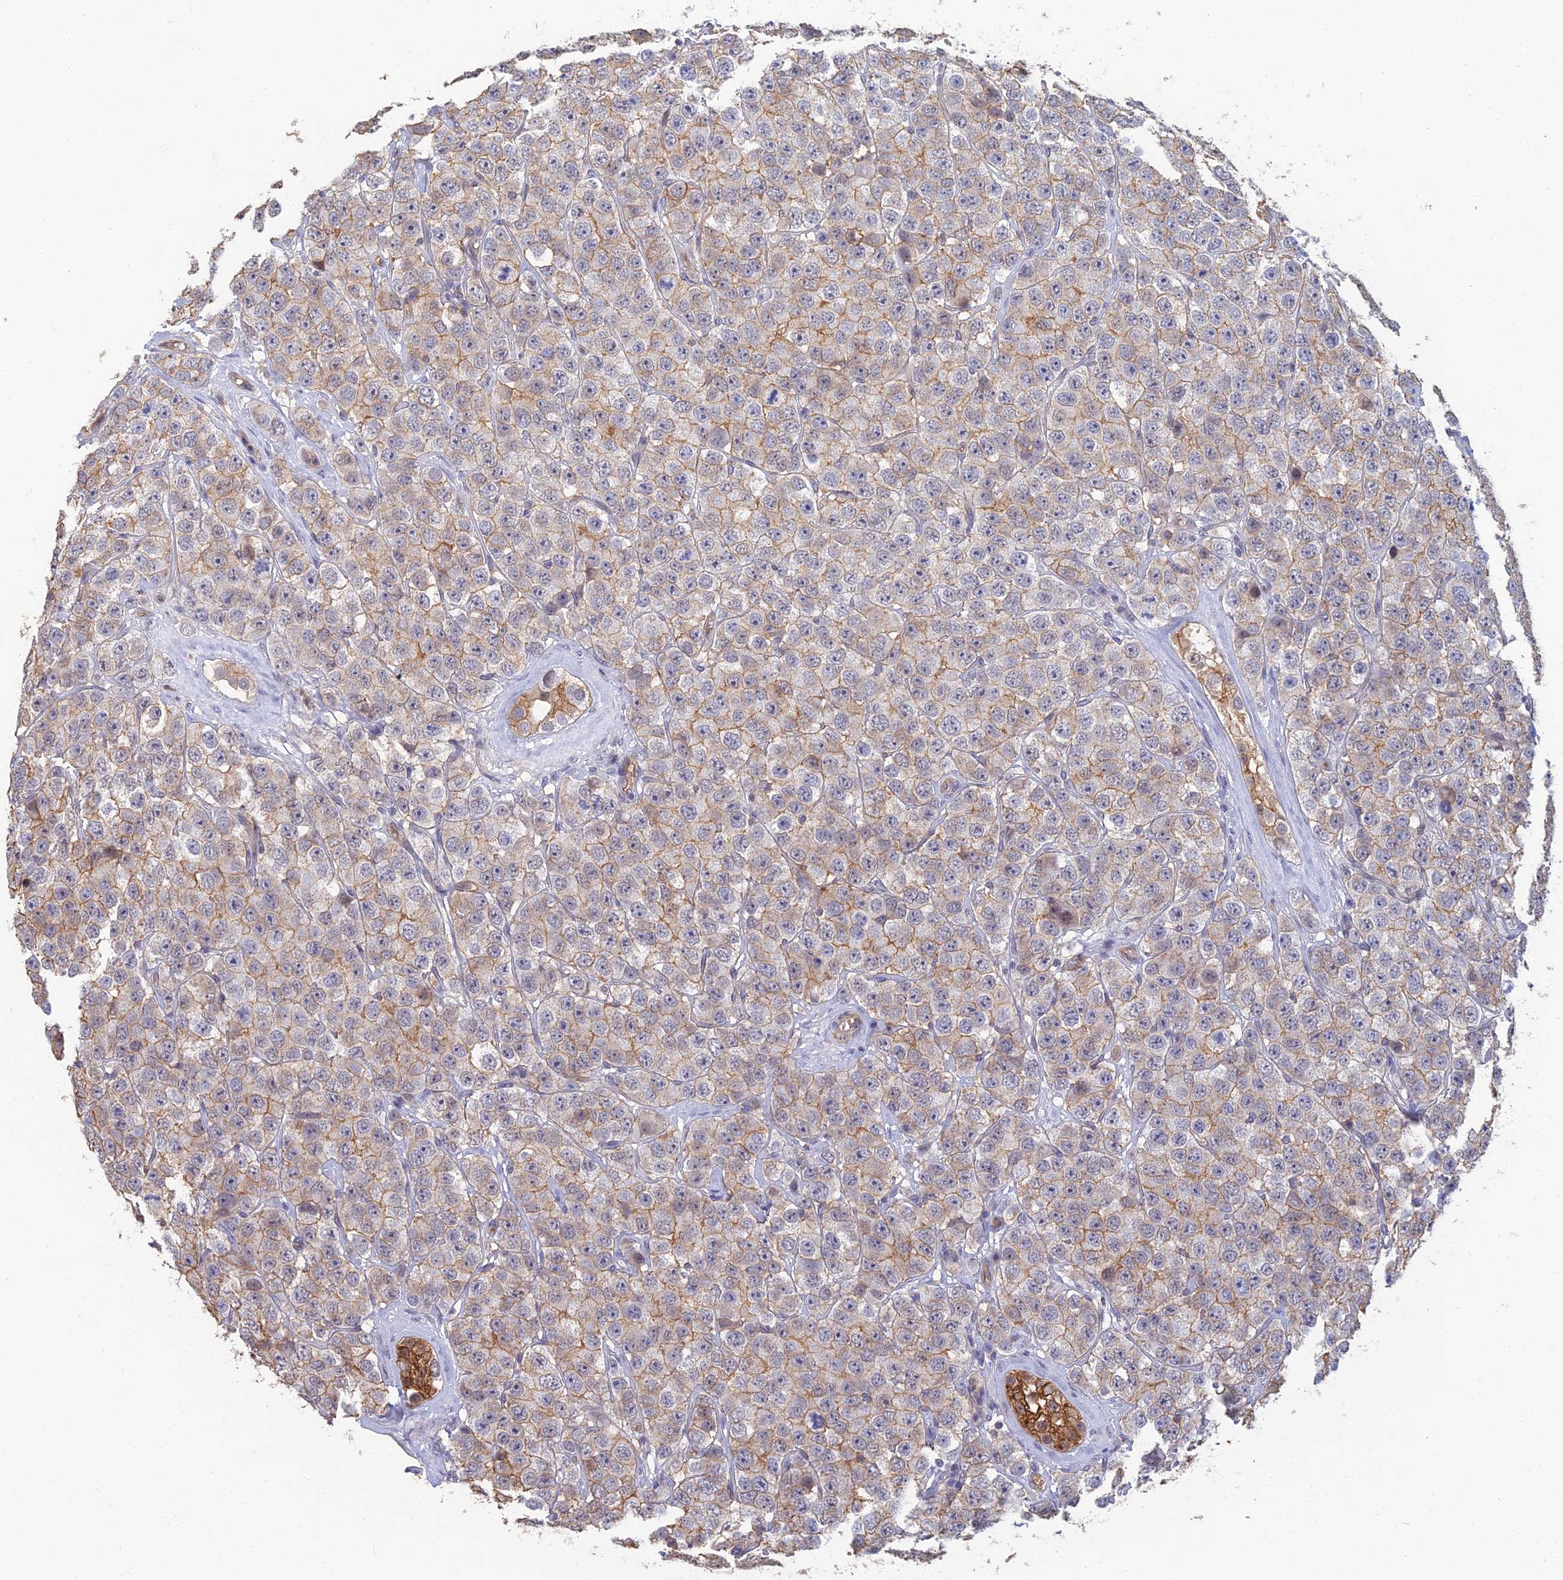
{"staining": {"intensity": "moderate", "quantity": "25%-75%", "location": "cytoplasmic/membranous"}, "tissue": "testis cancer", "cell_type": "Tumor cells", "image_type": "cancer", "snomed": [{"axis": "morphology", "description": "Seminoma, NOS"}, {"axis": "topography", "description": "Testis"}], "caption": "This is a histology image of immunohistochemistry (IHC) staining of seminoma (testis), which shows moderate staining in the cytoplasmic/membranous of tumor cells.", "gene": "LRRN3", "patient": {"sex": "male", "age": 28}}